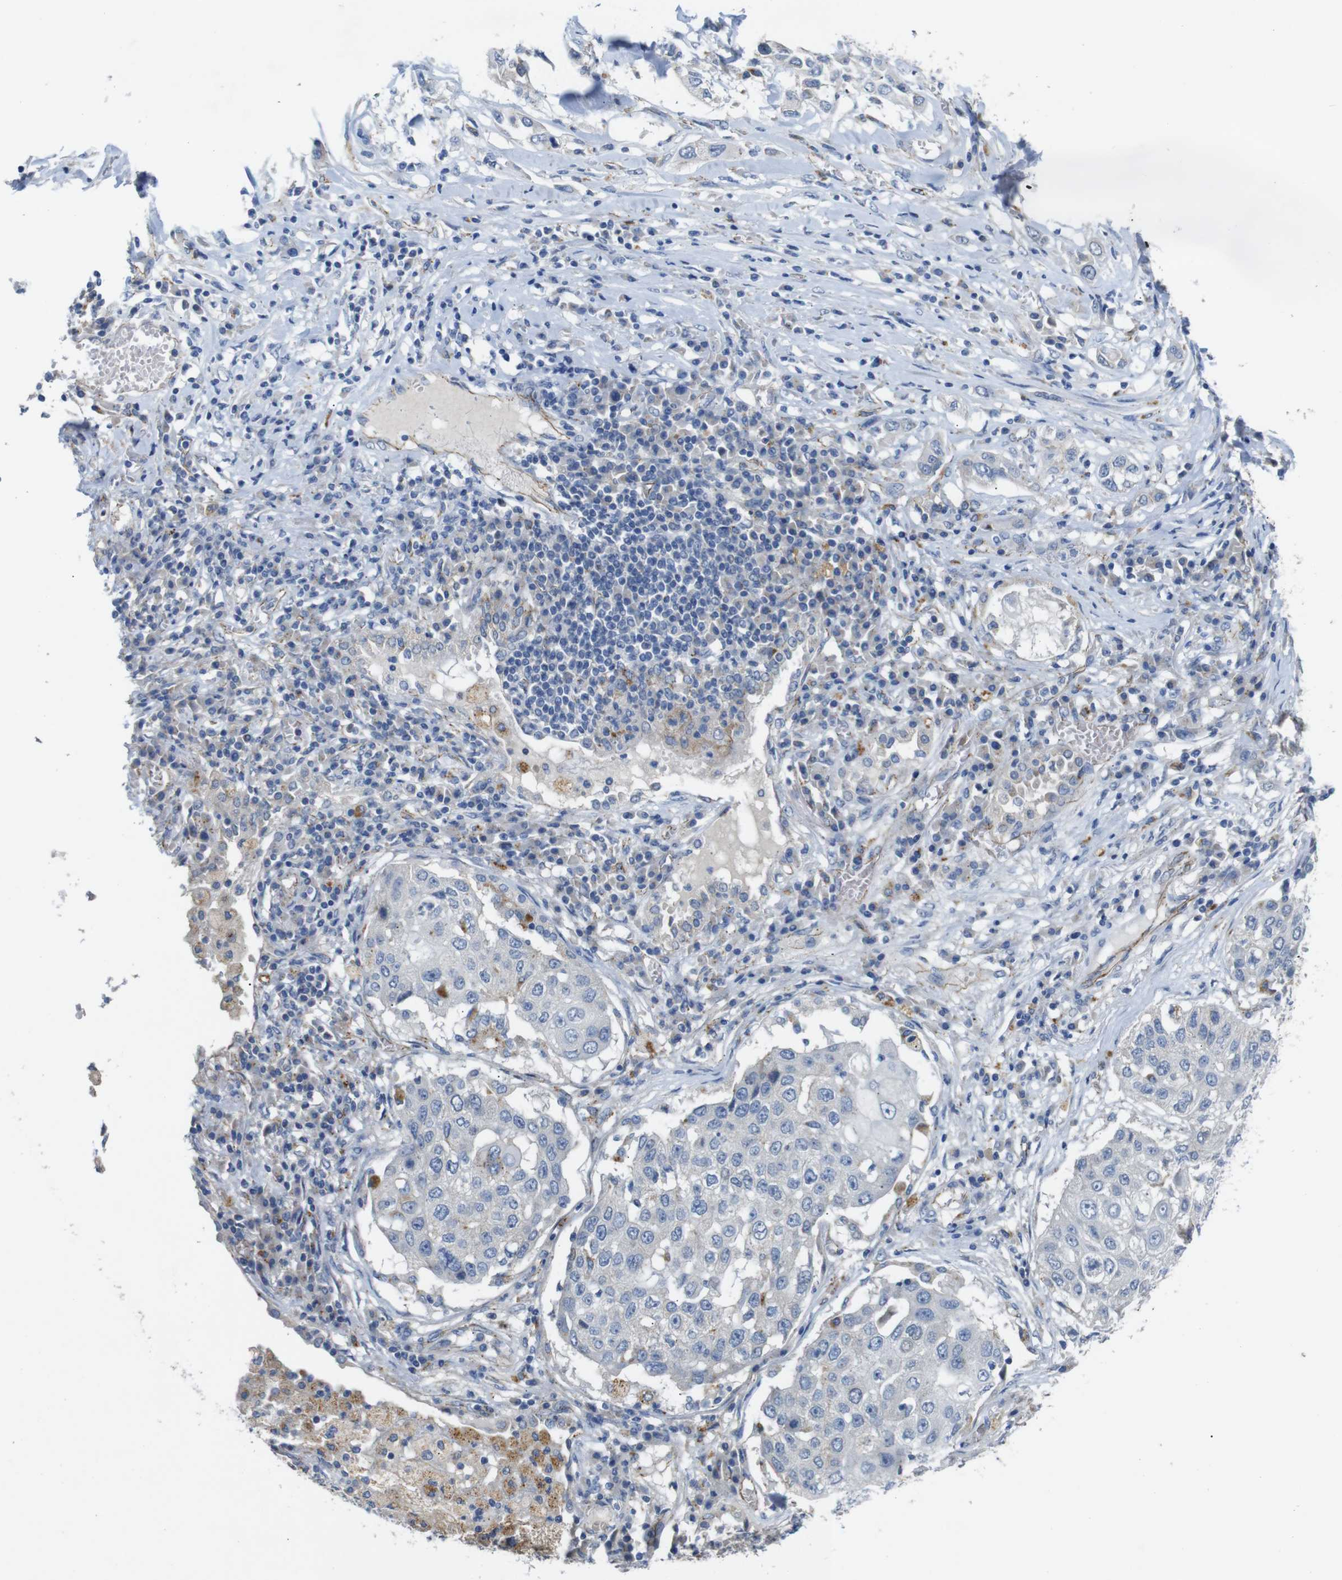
{"staining": {"intensity": "negative", "quantity": "none", "location": "none"}, "tissue": "lung cancer", "cell_type": "Tumor cells", "image_type": "cancer", "snomed": [{"axis": "morphology", "description": "Squamous cell carcinoma, NOS"}, {"axis": "topography", "description": "Lung"}], "caption": "Tumor cells show no significant protein positivity in lung squamous cell carcinoma.", "gene": "NHLRC3", "patient": {"sex": "male", "age": 71}}